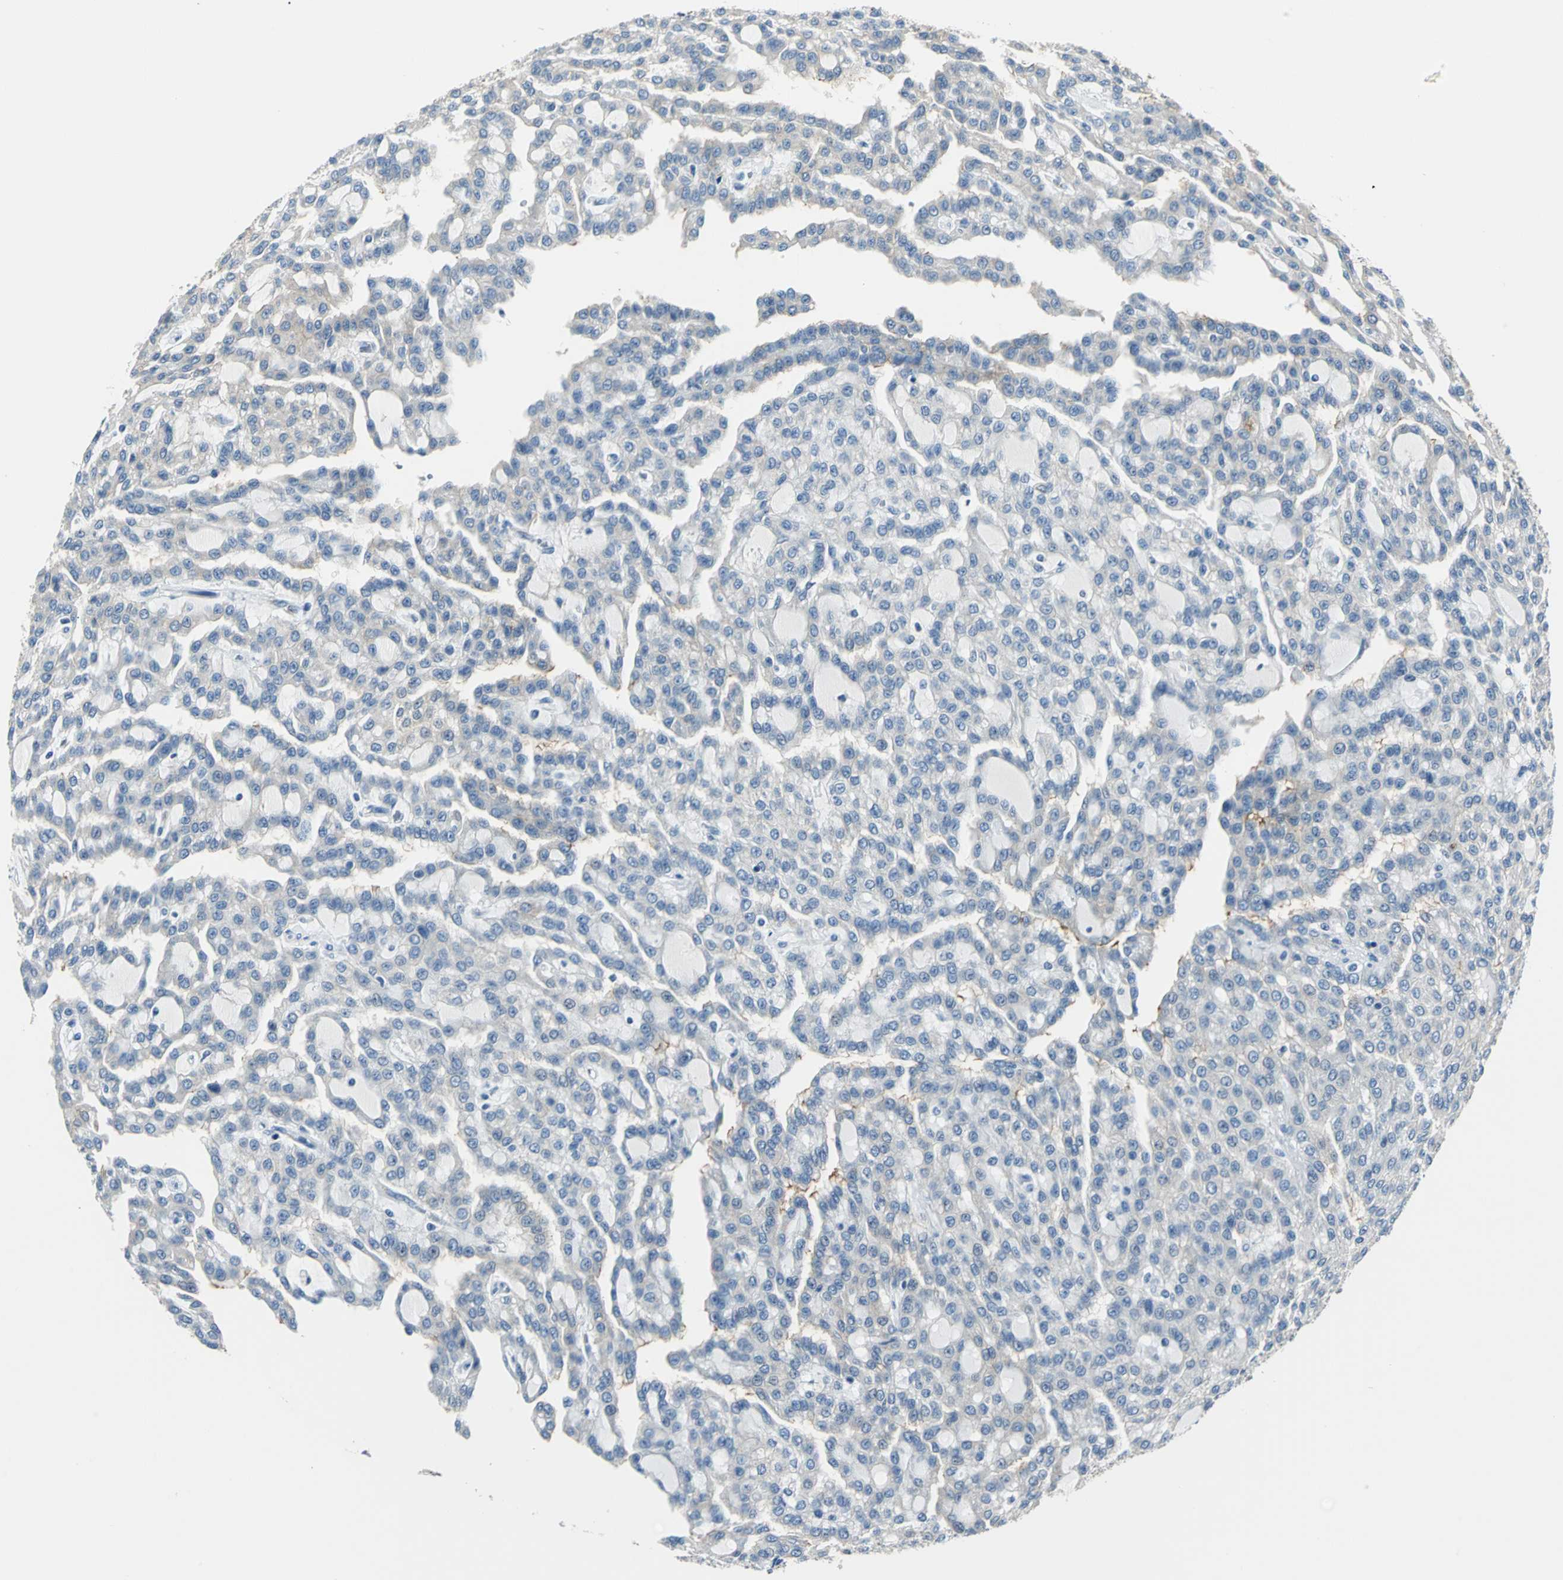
{"staining": {"intensity": "weak", "quantity": "<25%", "location": "cytoplasmic/membranous"}, "tissue": "renal cancer", "cell_type": "Tumor cells", "image_type": "cancer", "snomed": [{"axis": "morphology", "description": "Adenocarcinoma, NOS"}, {"axis": "topography", "description": "Kidney"}], "caption": "High magnification brightfield microscopy of renal cancer (adenocarcinoma) stained with DAB (brown) and counterstained with hematoxylin (blue): tumor cells show no significant positivity.", "gene": "B3GNT2", "patient": {"sex": "male", "age": 63}}